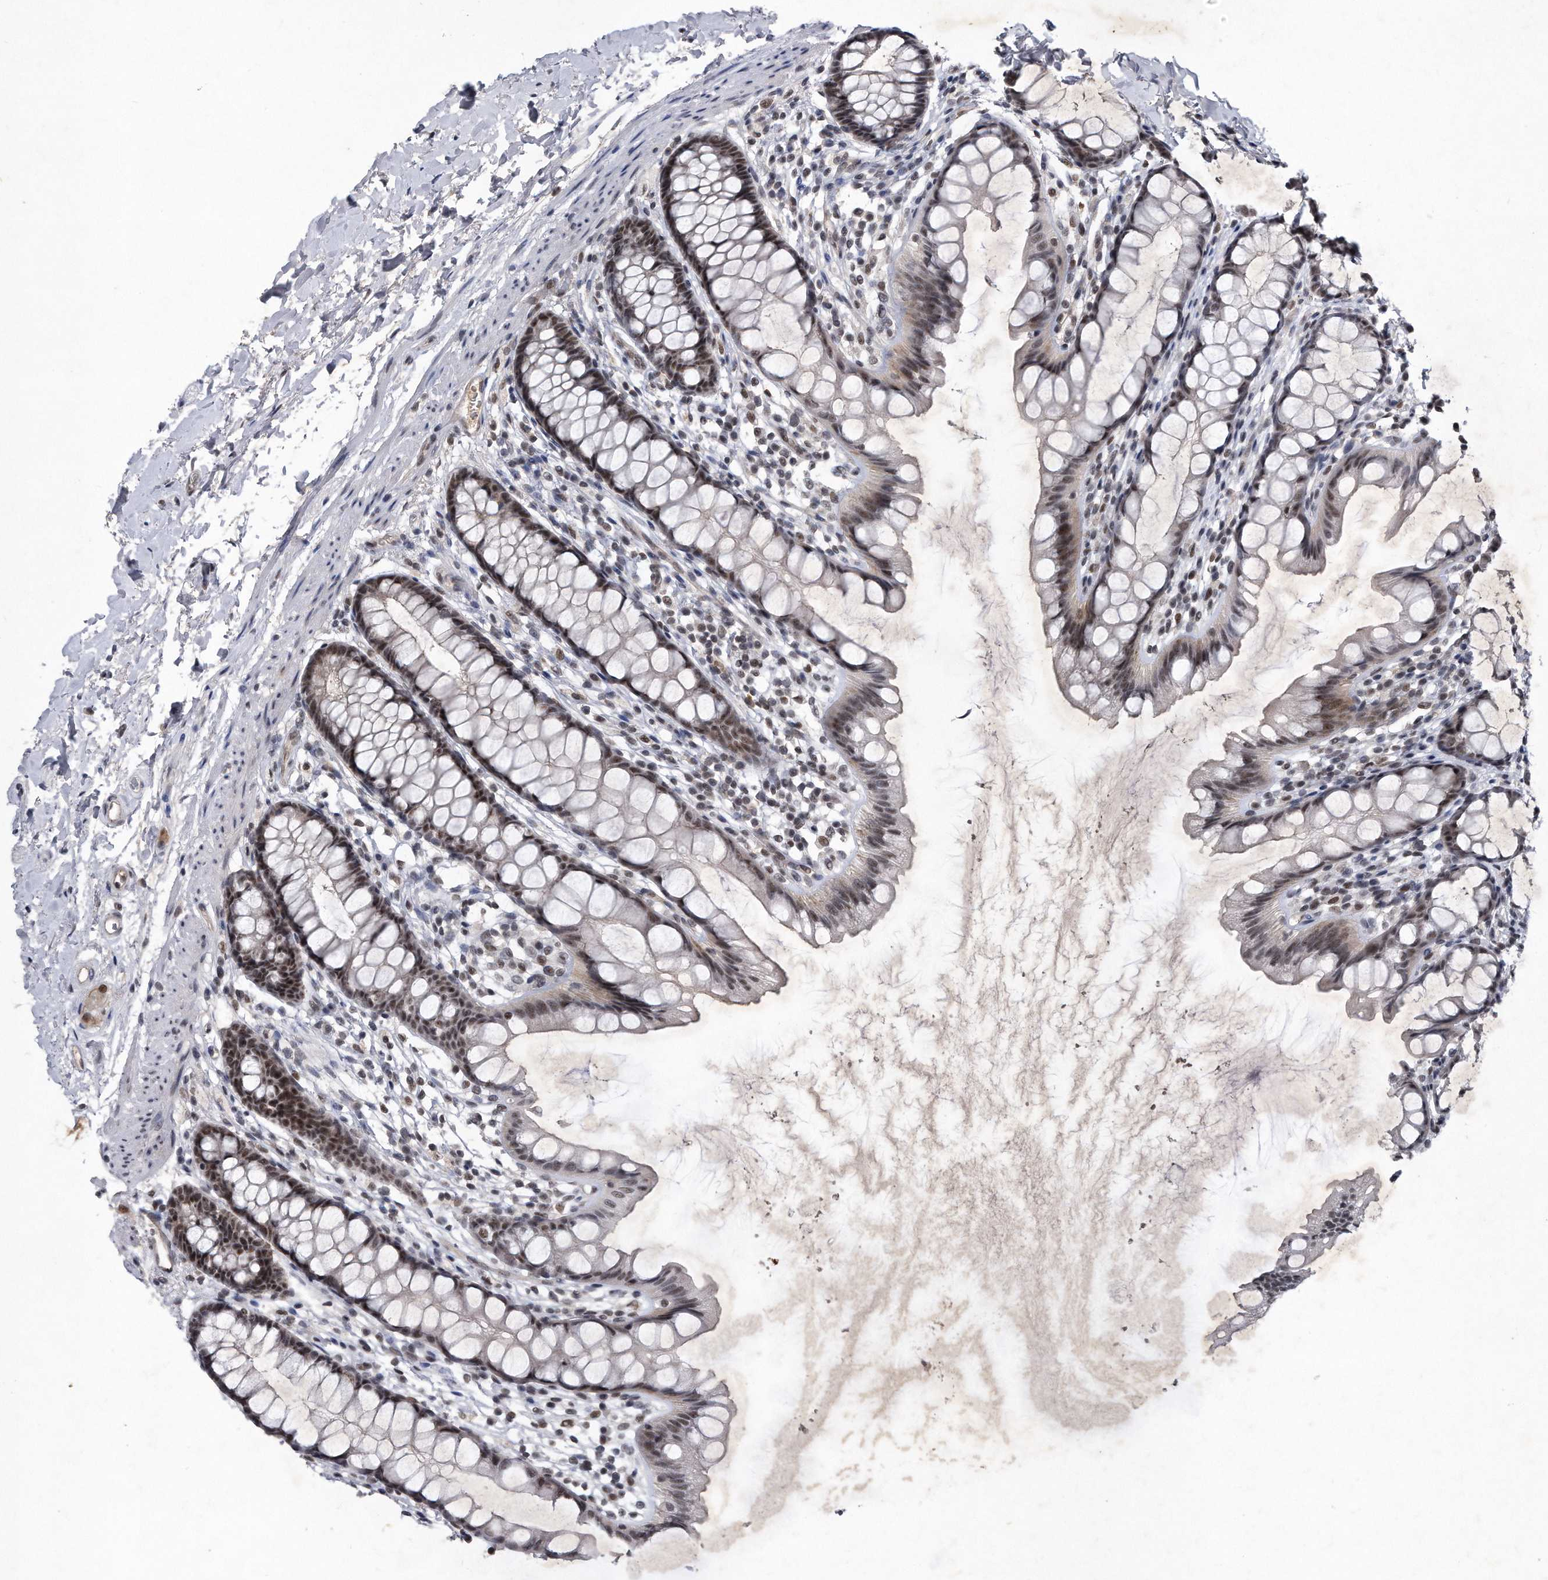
{"staining": {"intensity": "moderate", "quantity": ">75%", "location": "nuclear"}, "tissue": "rectum", "cell_type": "Glandular cells", "image_type": "normal", "snomed": [{"axis": "morphology", "description": "Normal tissue, NOS"}, {"axis": "topography", "description": "Rectum"}], "caption": "Immunohistochemistry (IHC) (DAB) staining of benign human rectum shows moderate nuclear protein expression in about >75% of glandular cells.", "gene": "VIRMA", "patient": {"sex": "female", "age": 65}}